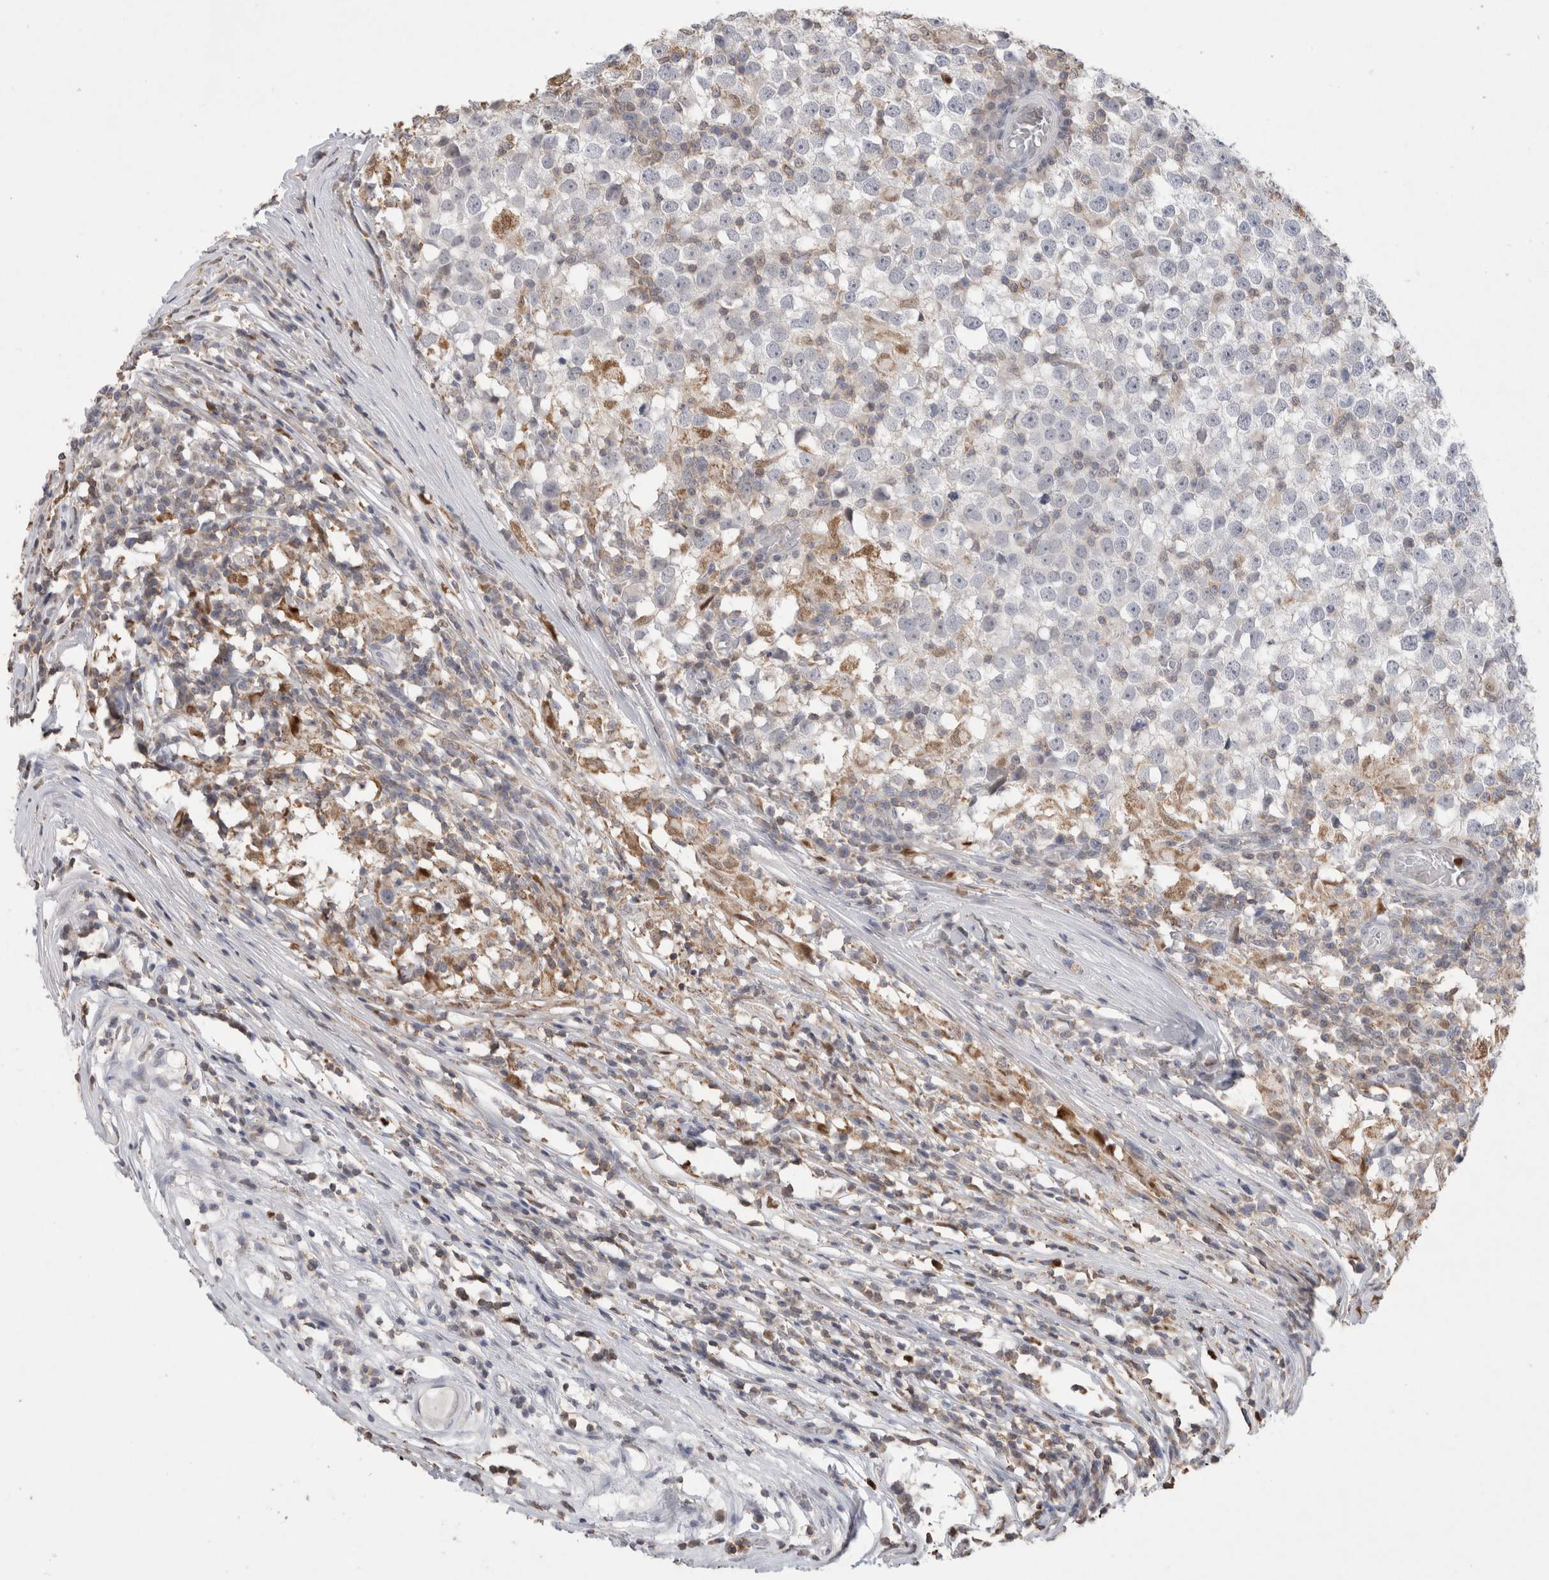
{"staining": {"intensity": "negative", "quantity": "none", "location": "none"}, "tissue": "testis cancer", "cell_type": "Tumor cells", "image_type": "cancer", "snomed": [{"axis": "morphology", "description": "Seminoma, NOS"}, {"axis": "topography", "description": "Testis"}], "caption": "DAB immunohistochemical staining of testis cancer reveals no significant expression in tumor cells. (IHC, brightfield microscopy, high magnification).", "gene": "AGMAT", "patient": {"sex": "male", "age": 65}}